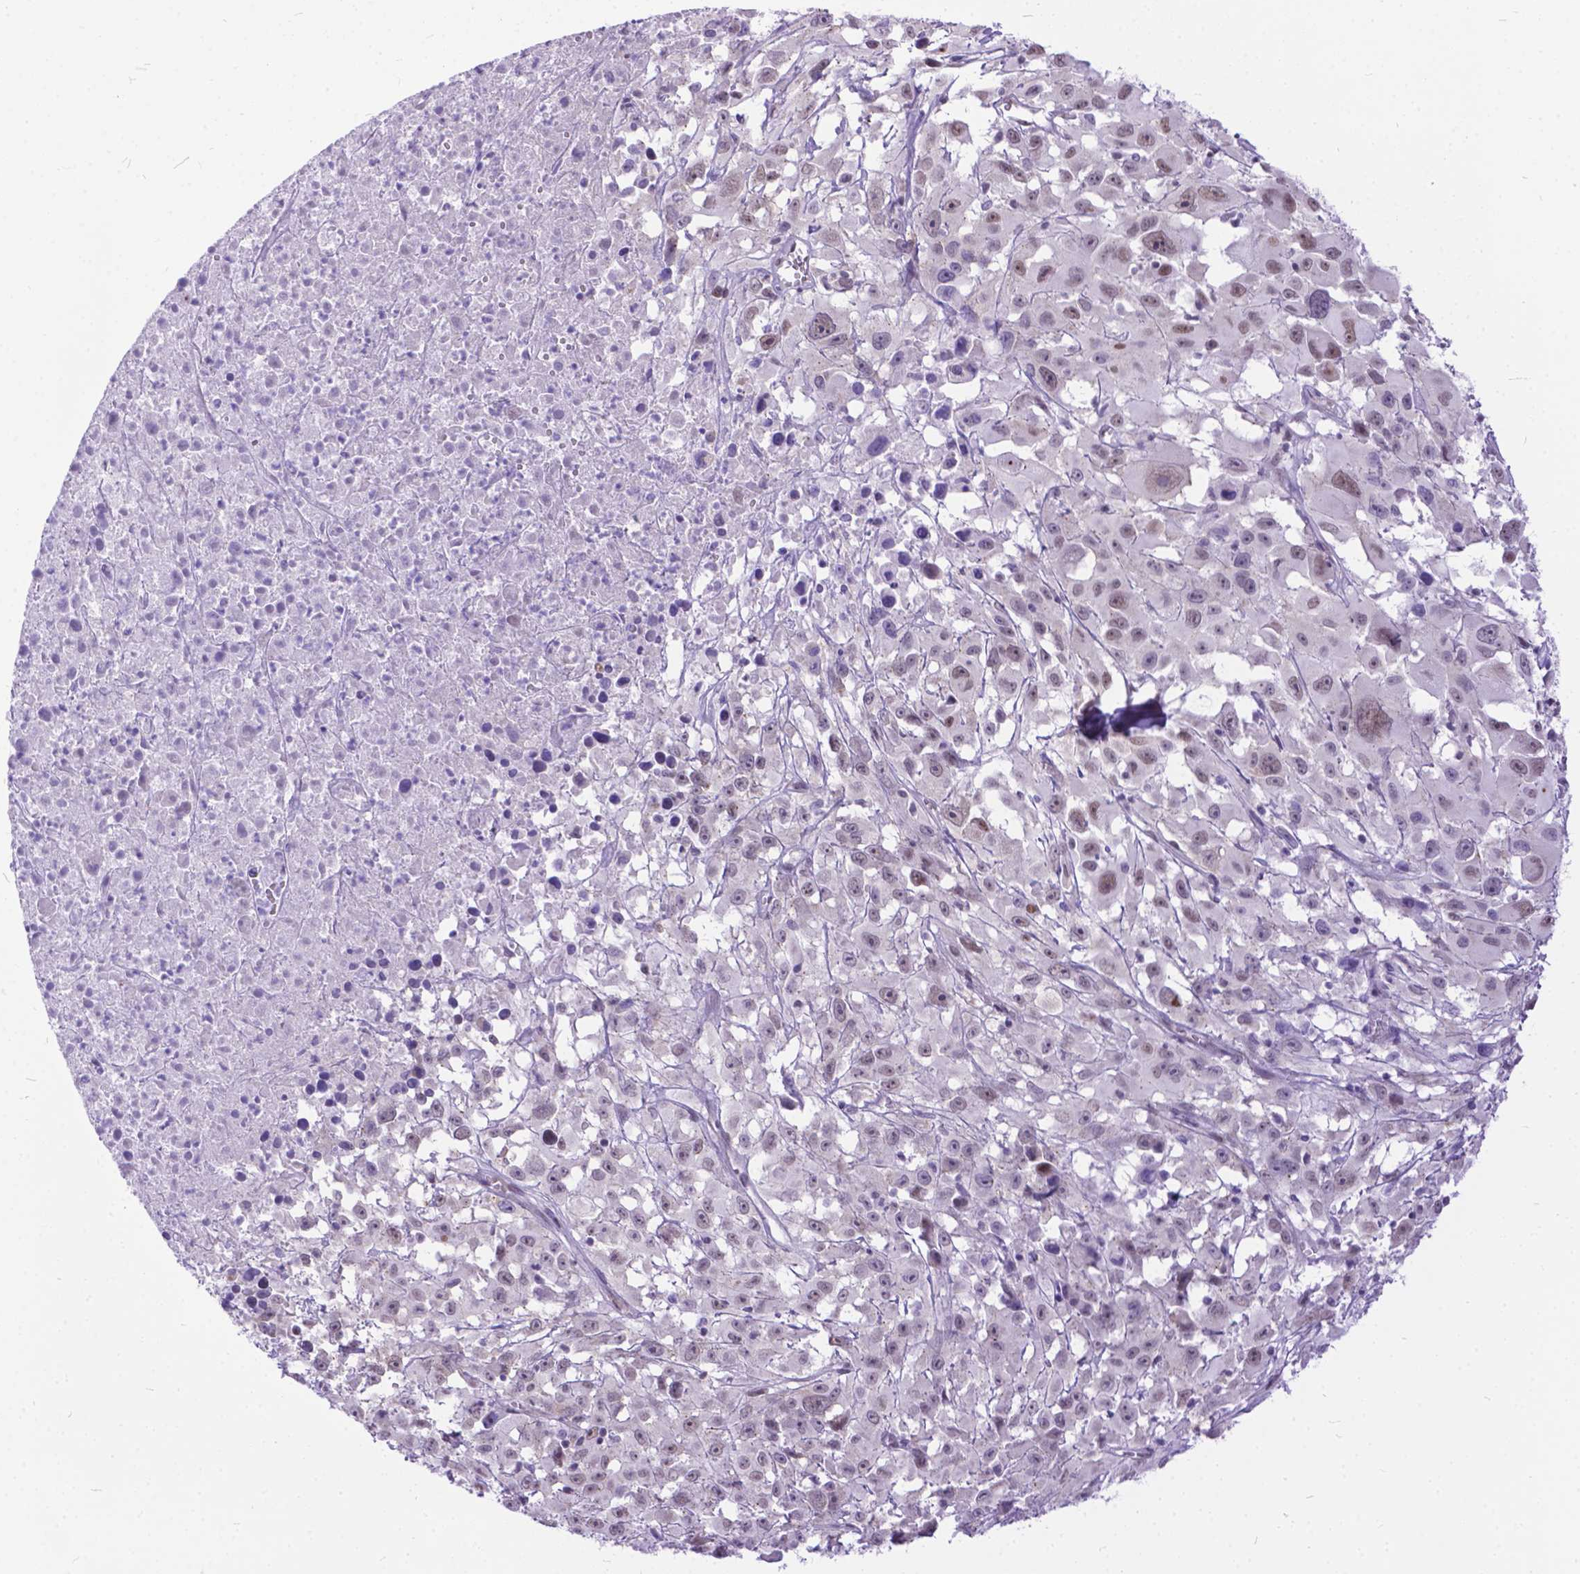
{"staining": {"intensity": "weak", "quantity": "25%-75%", "location": "nuclear"}, "tissue": "melanoma", "cell_type": "Tumor cells", "image_type": "cancer", "snomed": [{"axis": "morphology", "description": "Malignant melanoma, Metastatic site"}, {"axis": "topography", "description": "Soft tissue"}], "caption": "Malignant melanoma (metastatic site) stained for a protein shows weak nuclear positivity in tumor cells. (IHC, brightfield microscopy, high magnification).", "gene": "FAM124B", "patient": {"sex": "male", "age": 50}}